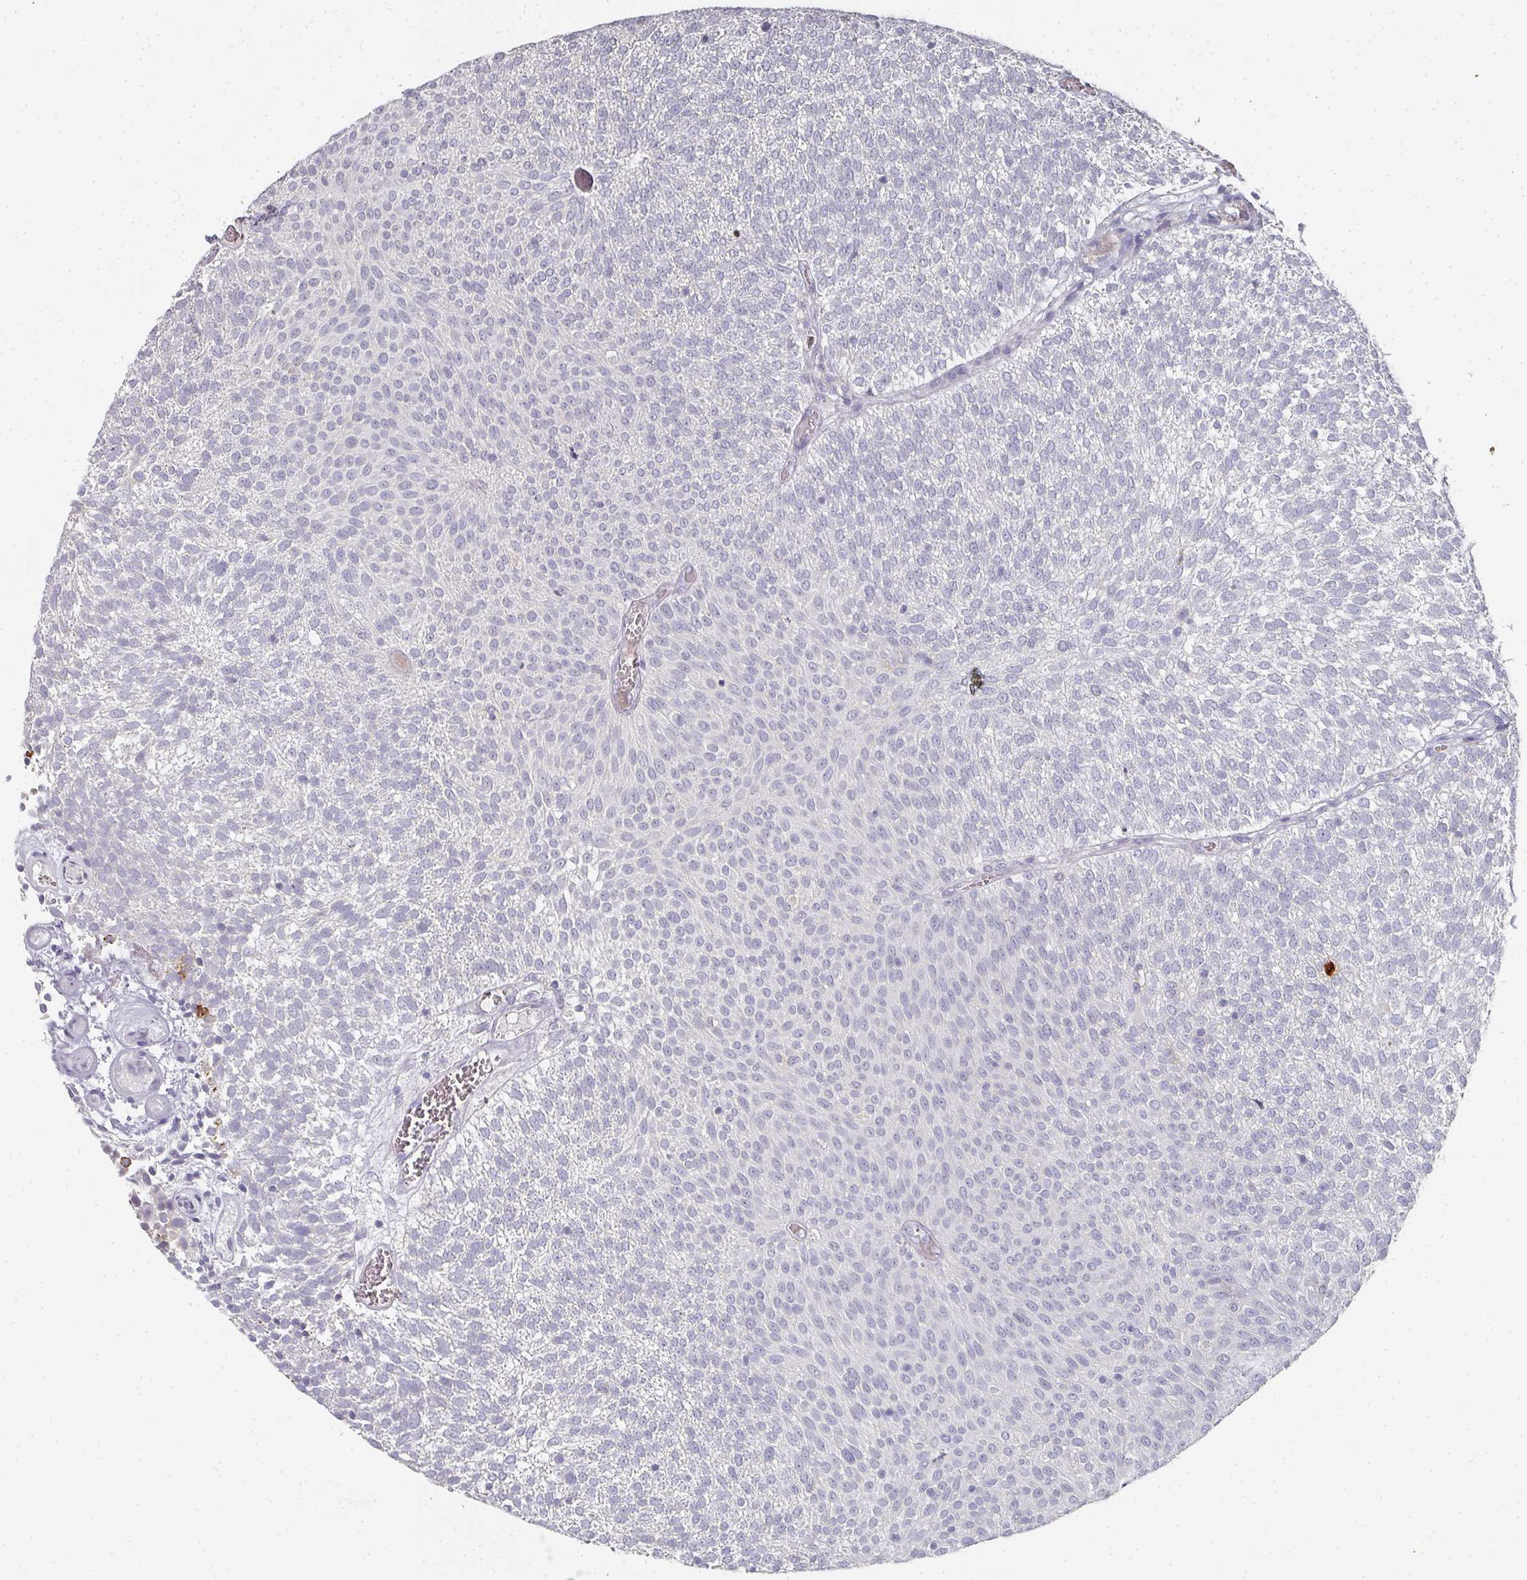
{"staining": {"intensity": "negative", "quantity": "none", "location": "none"}, "tissue": "urothelial cancer", "cell_type": "Tumor cells", "image_type": "cancer", "snomed": [{"axis": "morphology", "description": "Urothelial carcinoma, Low grade"}, {"axis": "topography", "description": "Urinary bladder"}], "caption": "The image demonstrates no staining of tumor cells in urothelial carcinoma (low-grade).", "gene": "CAMP", "patient": {"sex": "female", "age": 79}}